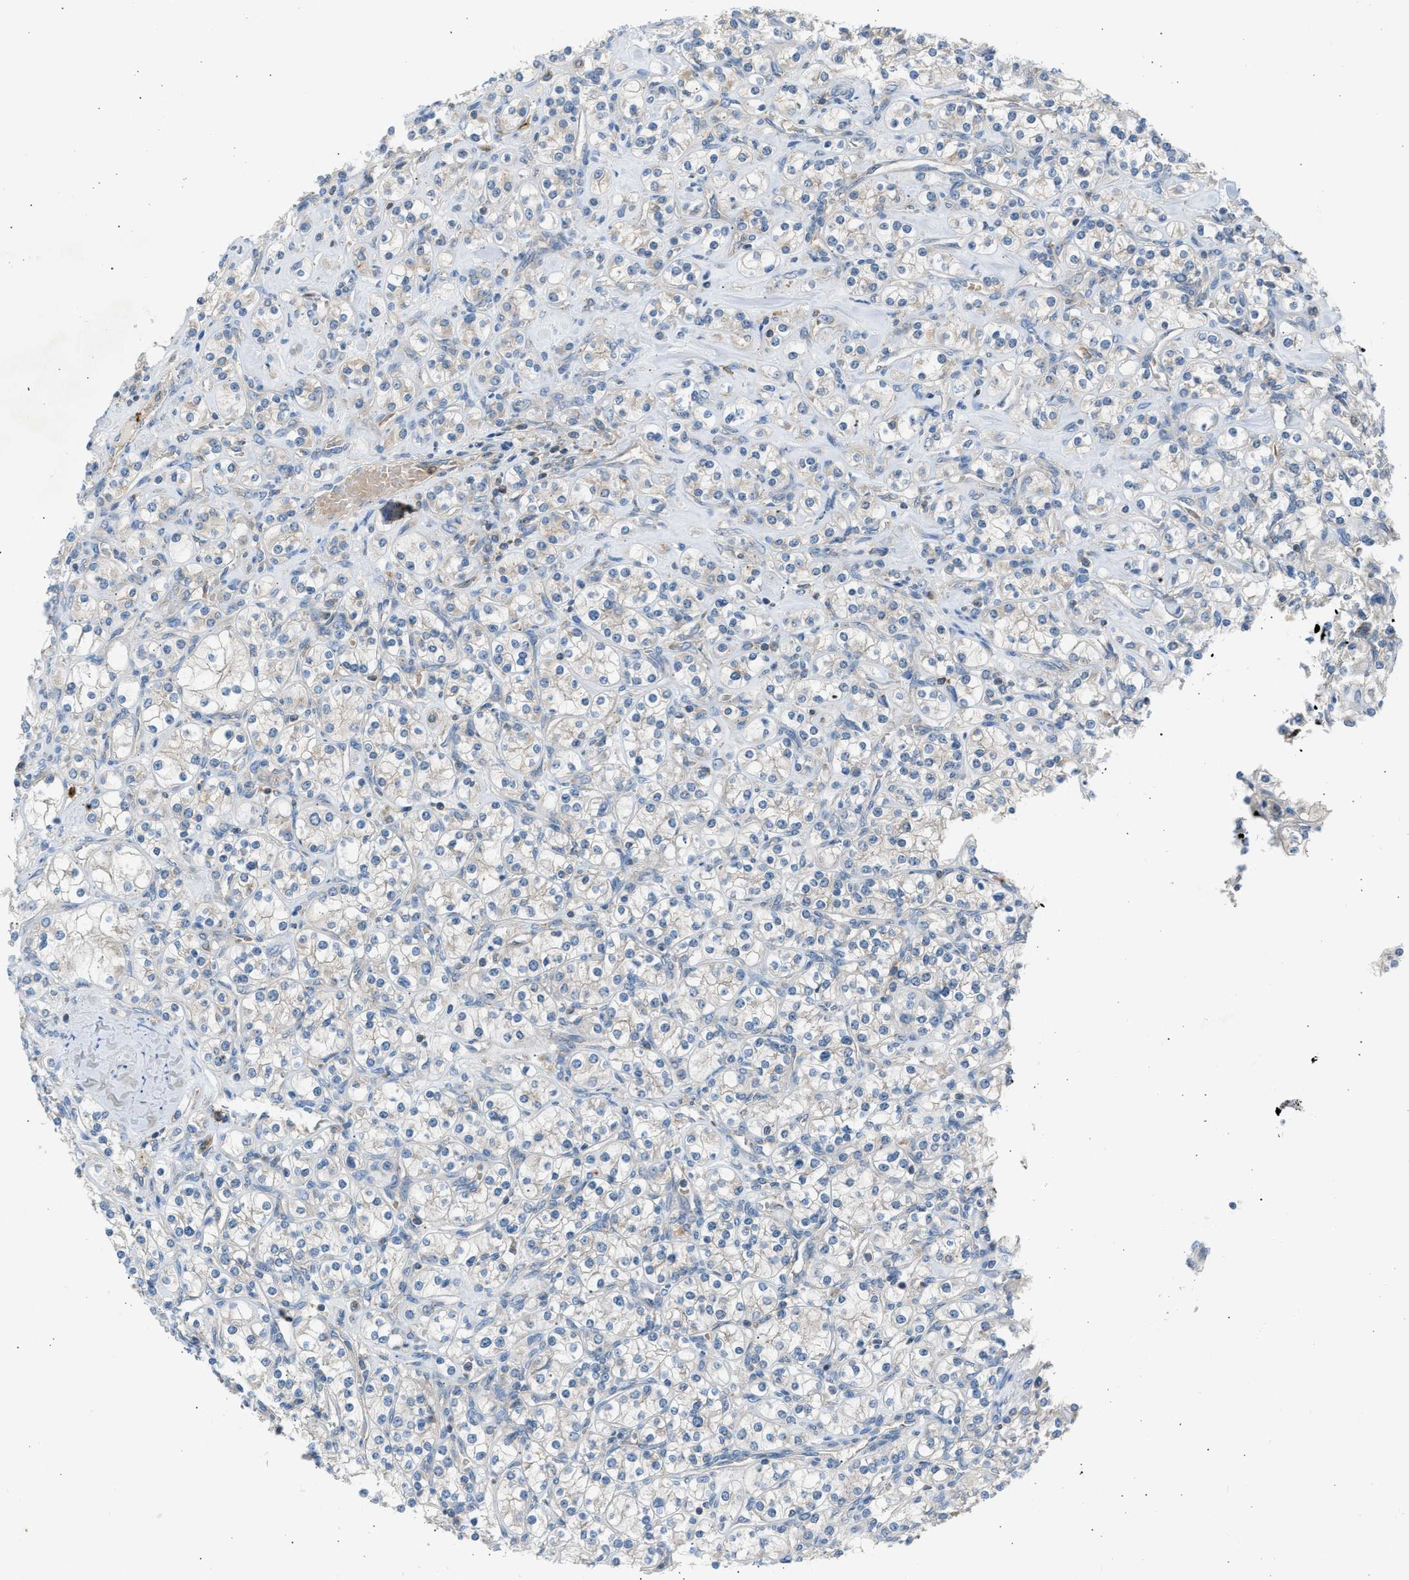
{"staining": {"intensity": "negative", "quantity": "none", "location": "none"}, "tissue": "renal cancer", "cell_type": "Tumor cells", "image_type": "cancer", "snomed": [{"axis": "morphology", "description": "Adenocarcinoma, NOS"}, {"axis": "topography", "description": "Kidney"}], "caption": "Tumor cells are negative for brown protein staining in renal cancer.", "gene": "TRIM50", "patient": {"sex": "male", "age": 77}}